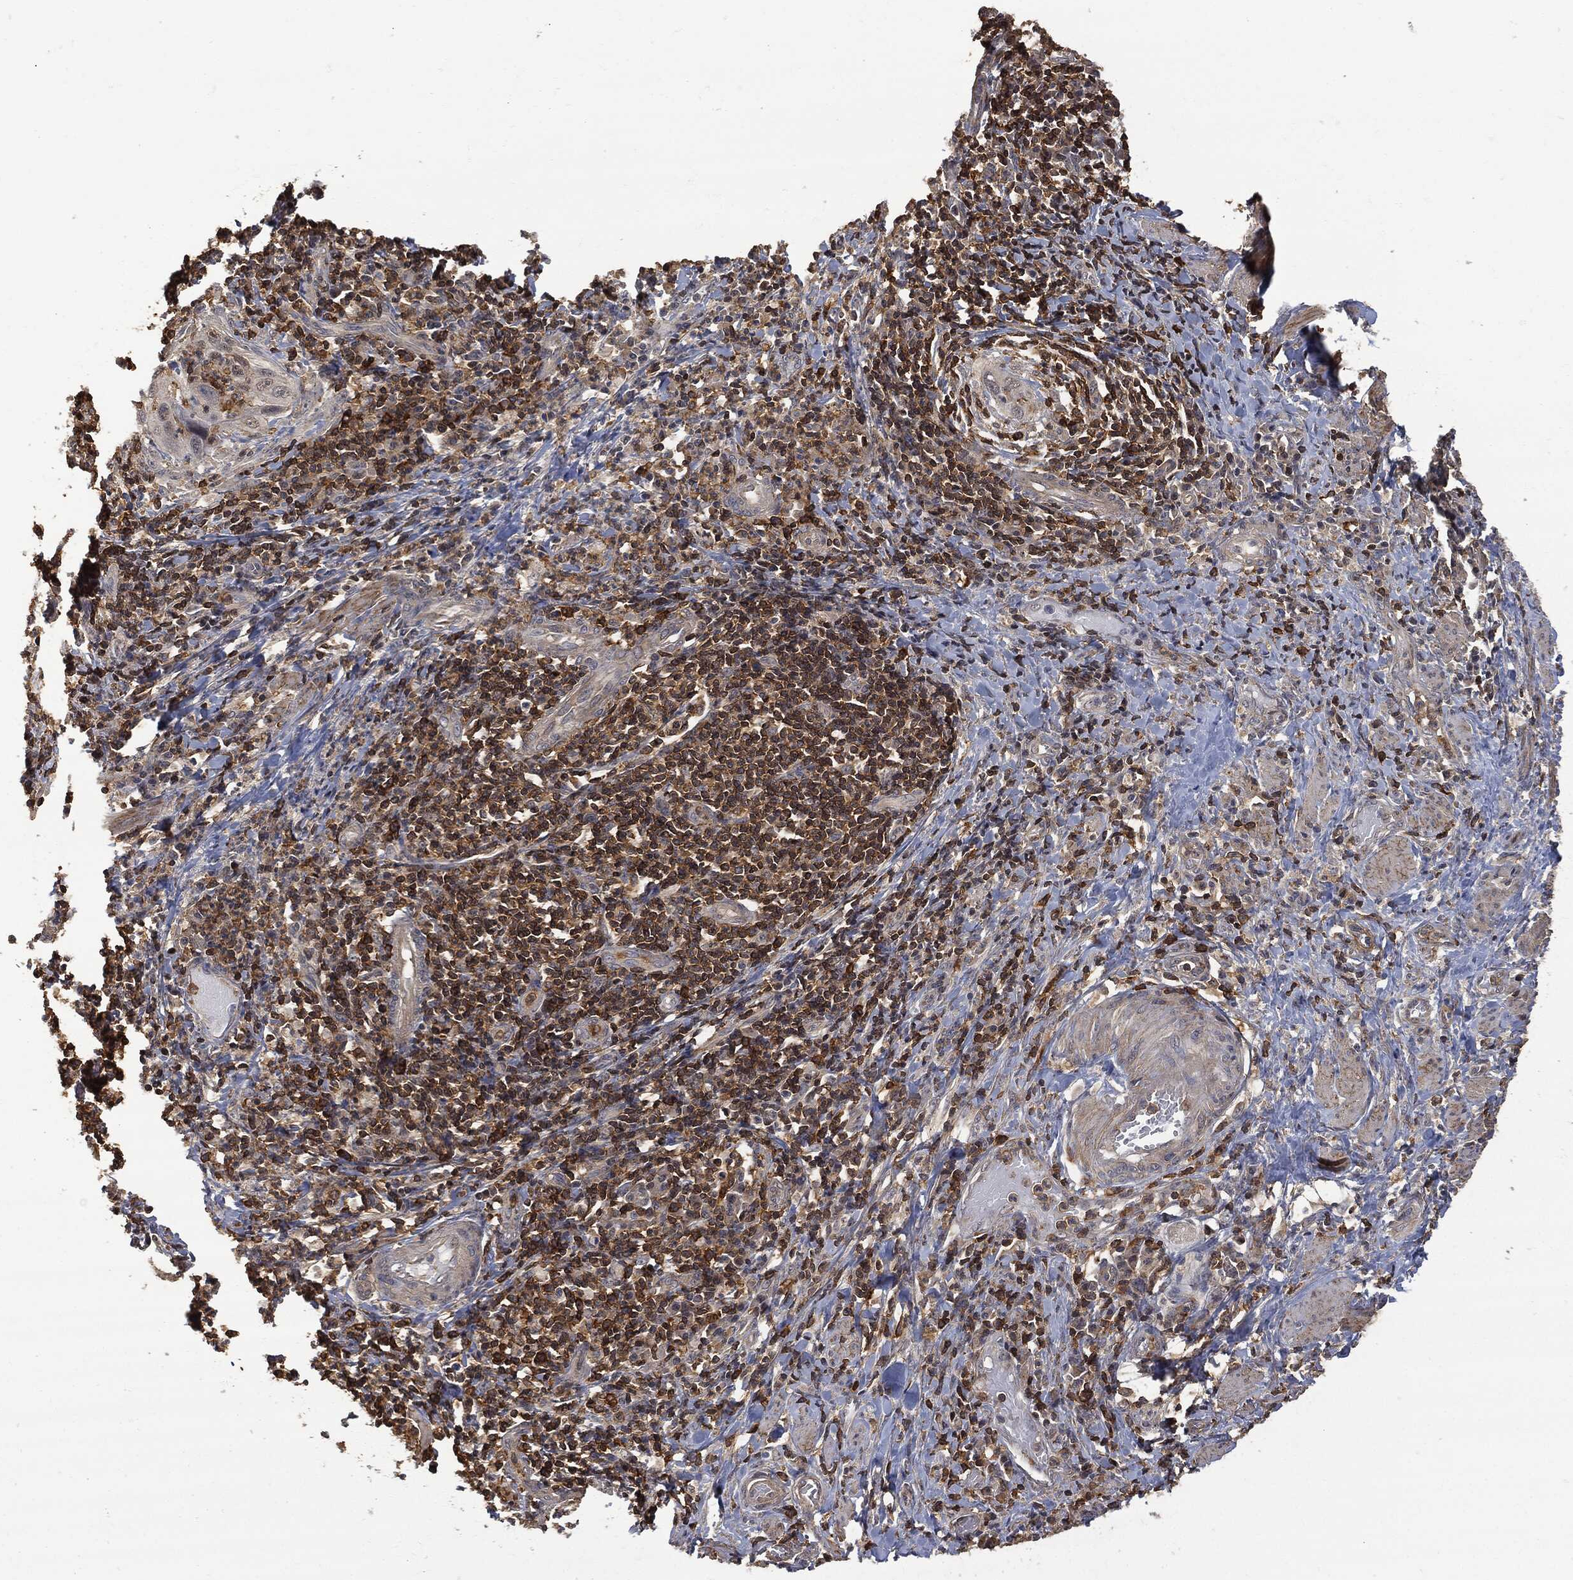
{"staining": {"intensity": "negative", "quantity": "none", "location": "none"}, "tissue": "cervical cancer", "cell_type": "Tumor cells", "image_type": "cancer", "snomed": [{"axis": "morphology", "description": "Squamous cell carcinoma, NOS"}, {"axis": "topography", "description": "Cervix"}], "caption": "A high-resolution photomicrograph shows immunohistochemistry staining of cervical squamous cell carcinoma, which reveals no significant expression in tumor cells.", "gene": "PSMB10", "patient": {"sex": "female", "age": 26}}